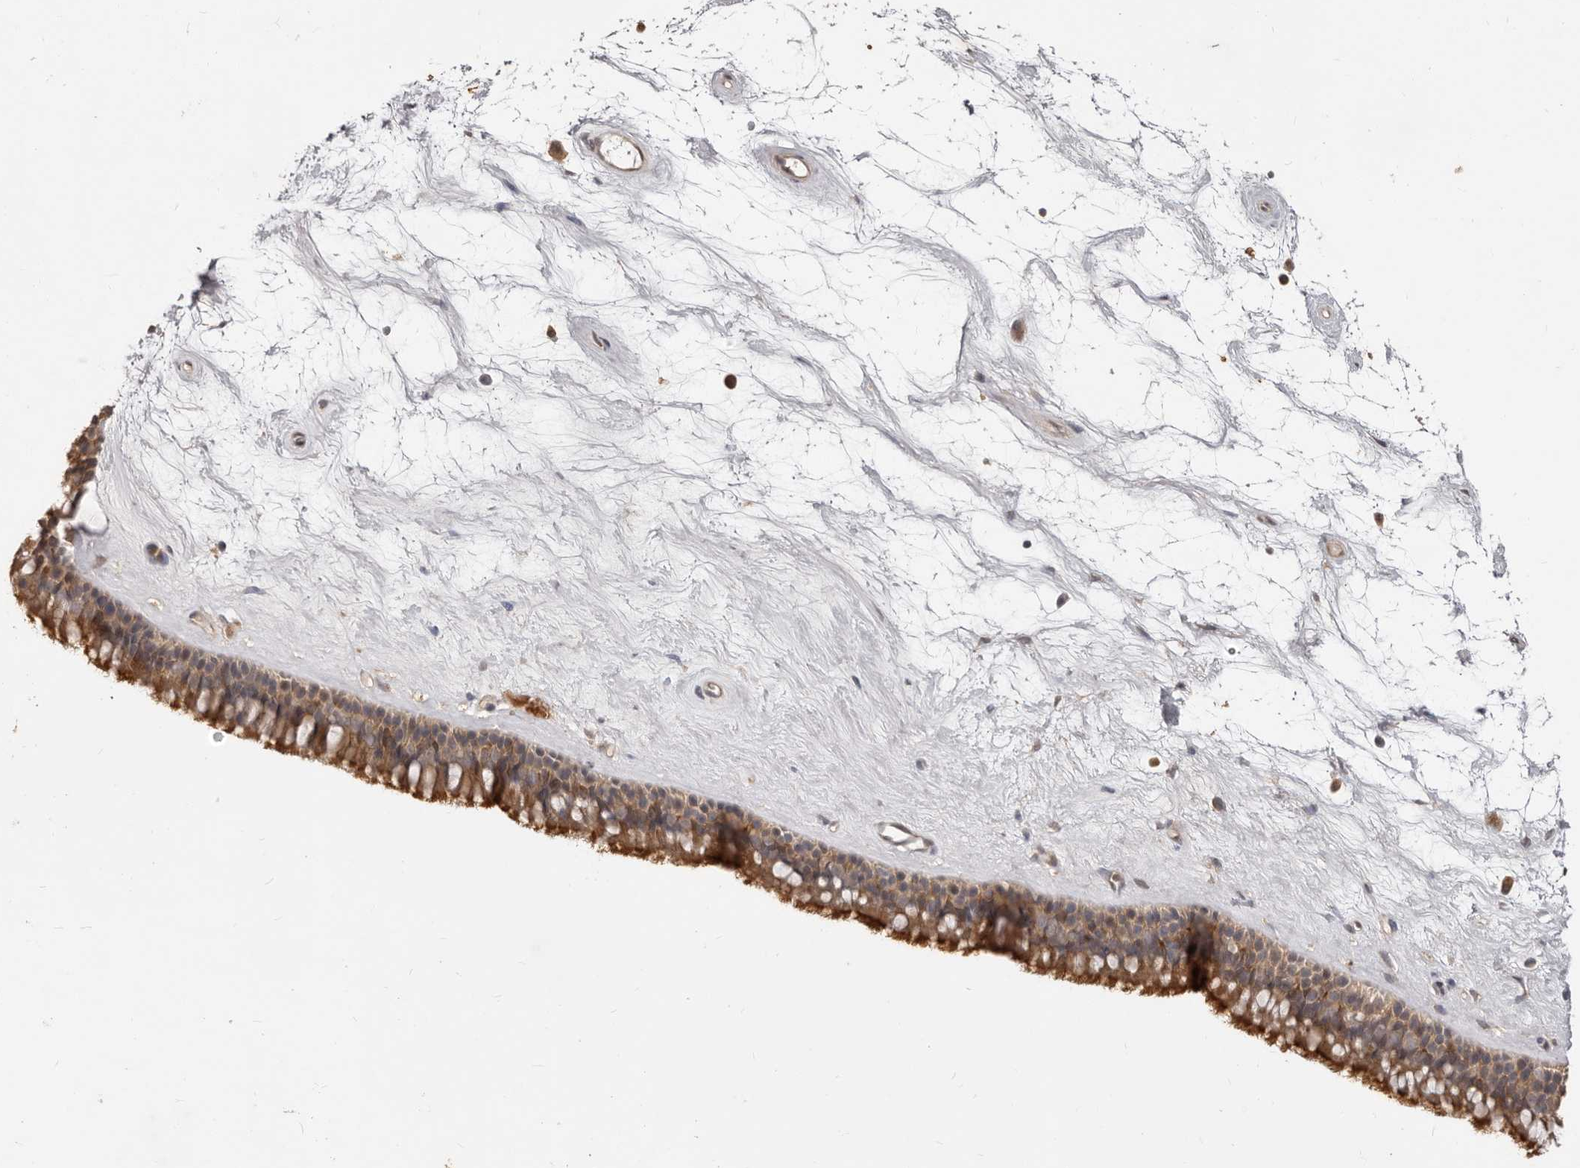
{"staining": {"intensity": "strong", "quantity": "25%-75%", "location": "cytoplasmic/membranous"}, "tissue": "nasopharynx", "cell_type": "Respiratory epithelial cells", "image_type": "normal", "snomed": [{"axis": "morphology", "description": "Normal tissue, NOS"}, {"axis": "topography", "description": "Nasopharynx"}], "caption": "Respiratory epithelial cells exhibit high levels of strong cytoplasmic/membranous positivity in approximately 25%-75% of cells in unremarkable nasopharynx.", "gene": "MTO1", "patient": {"sex": "male", "age": 64}}